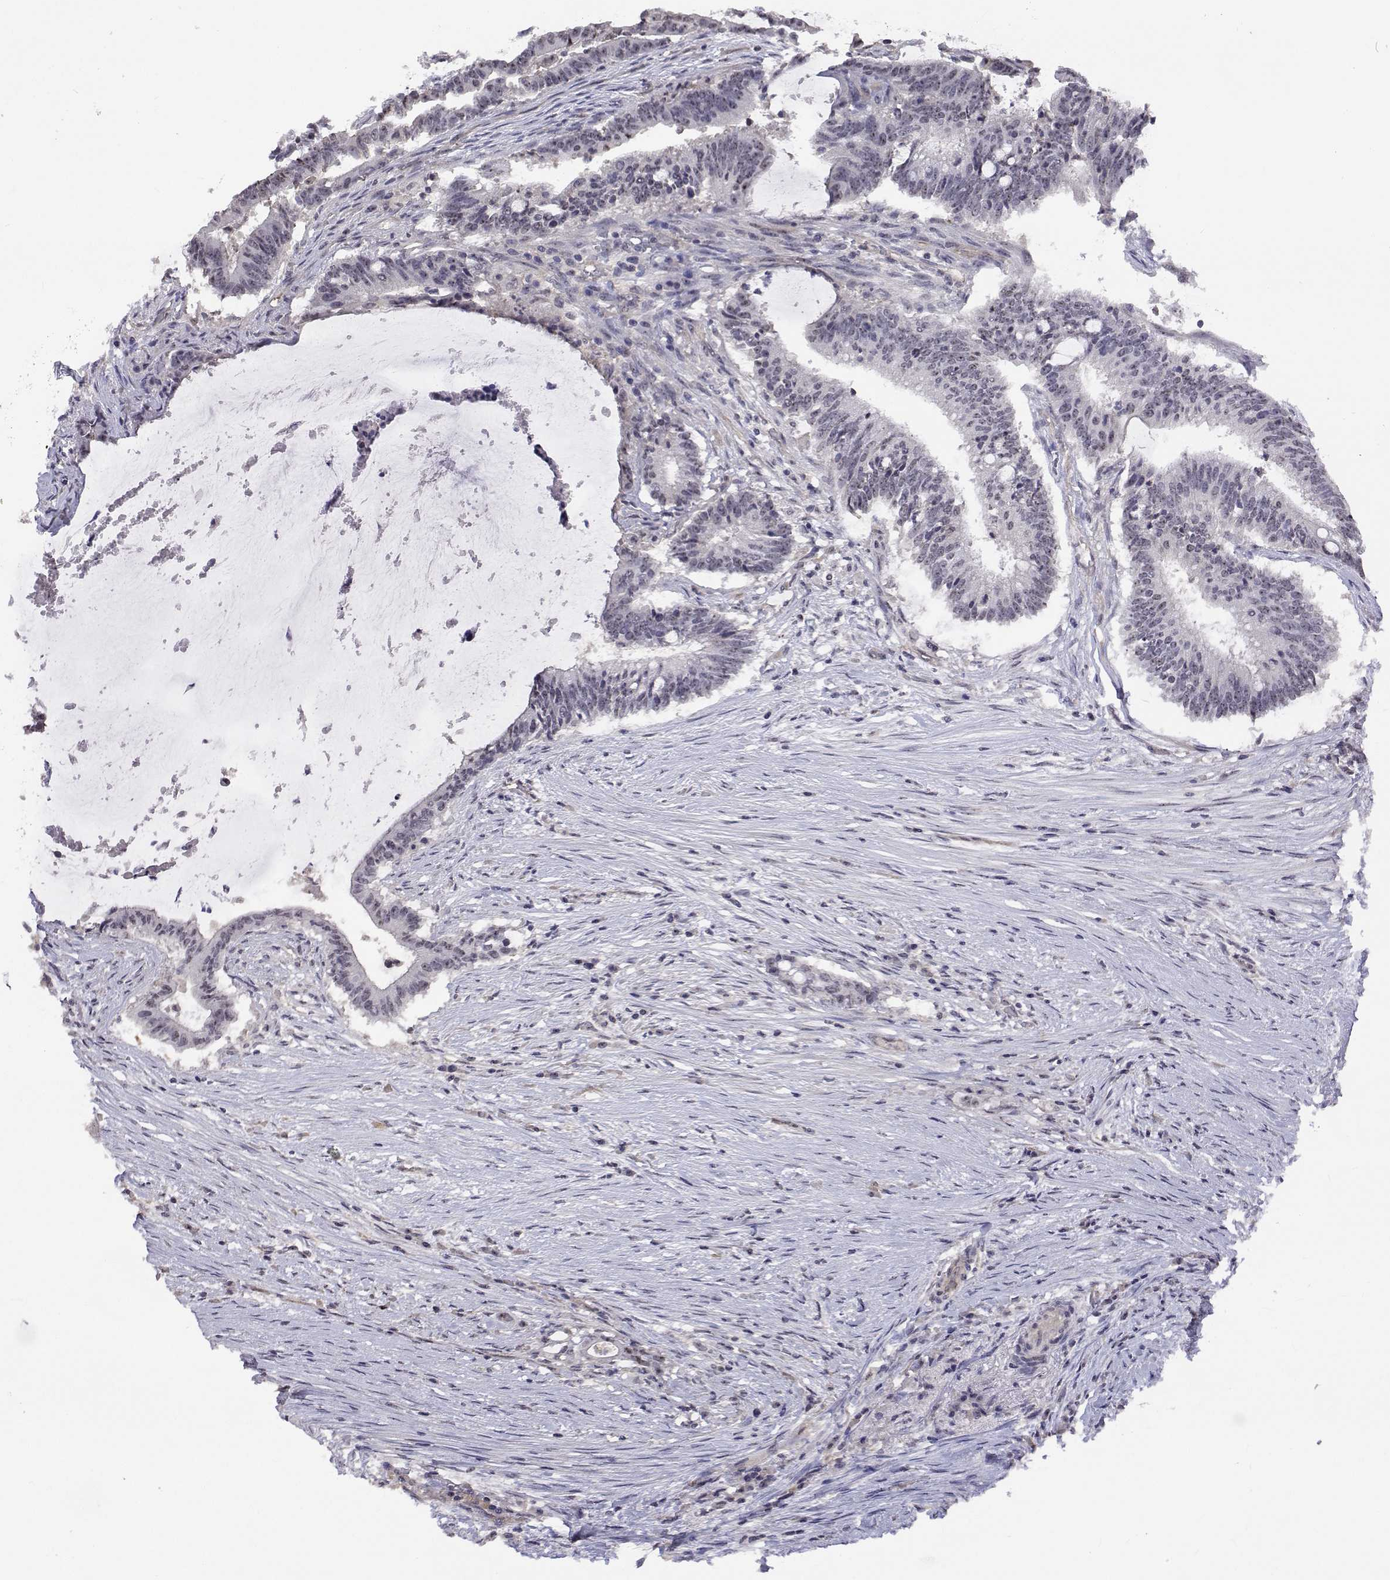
{"staining": {"intensity": "negative", "quantity": "none", "location": "none"}, "tissue": "colorectal cancer", "cell_type": "Tumor cells", "image_type": "cancer", "snomed": [{"axis": "morphology", "description": "Adenocarcinoma, NOS"}, {"axis": "topography", "description": "Colon"}], "caption": "Immunohistochemical staining of human colorectal cancer shows no significant staining in tumor cells. (Stains: DAB (3,3'-diaminobenzidine) immunohistochemistry with hematoxylin counter stain, Microscopy: brightfield microscopy at high magnification).", "gene": "NHP2", "patient": {"sex": "female", "age": 43}}